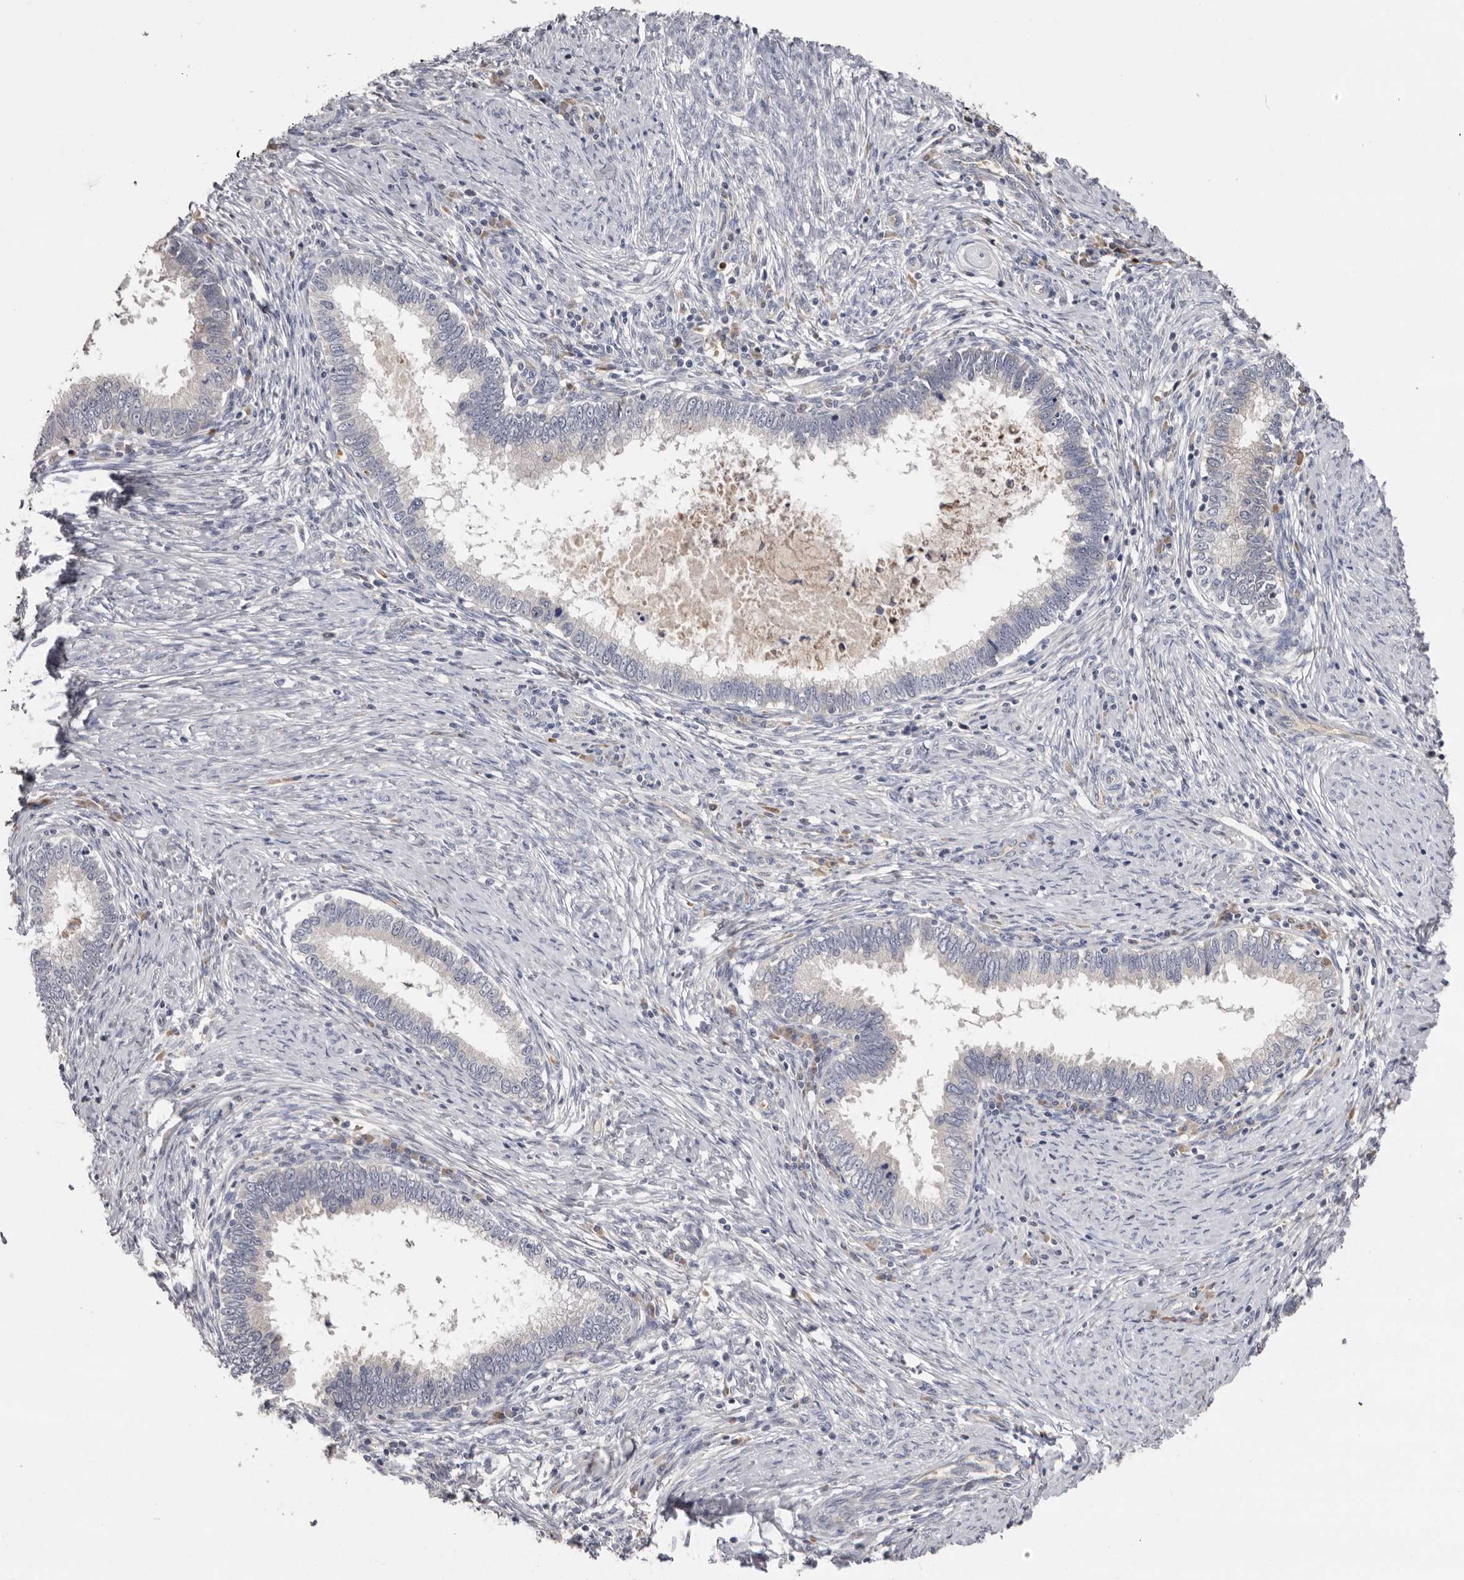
{"staining": {"intensity": "negative", "quantity": "none", "location": "none"}, "tissue": "cervical cancer", "cell_type": "Tumor cells", "image_type": "cancer", "snomed": [{"axis": "morphology", "description": "Adenocarcinoma, NOS"}, {"axis": "topography", "description": "Cervix"}], "caption": "Tumor cells are negative for brown protein staining in cervical cancer.", "gene": "KIF2B", "patient": {"sex": "female", "age": 36}}